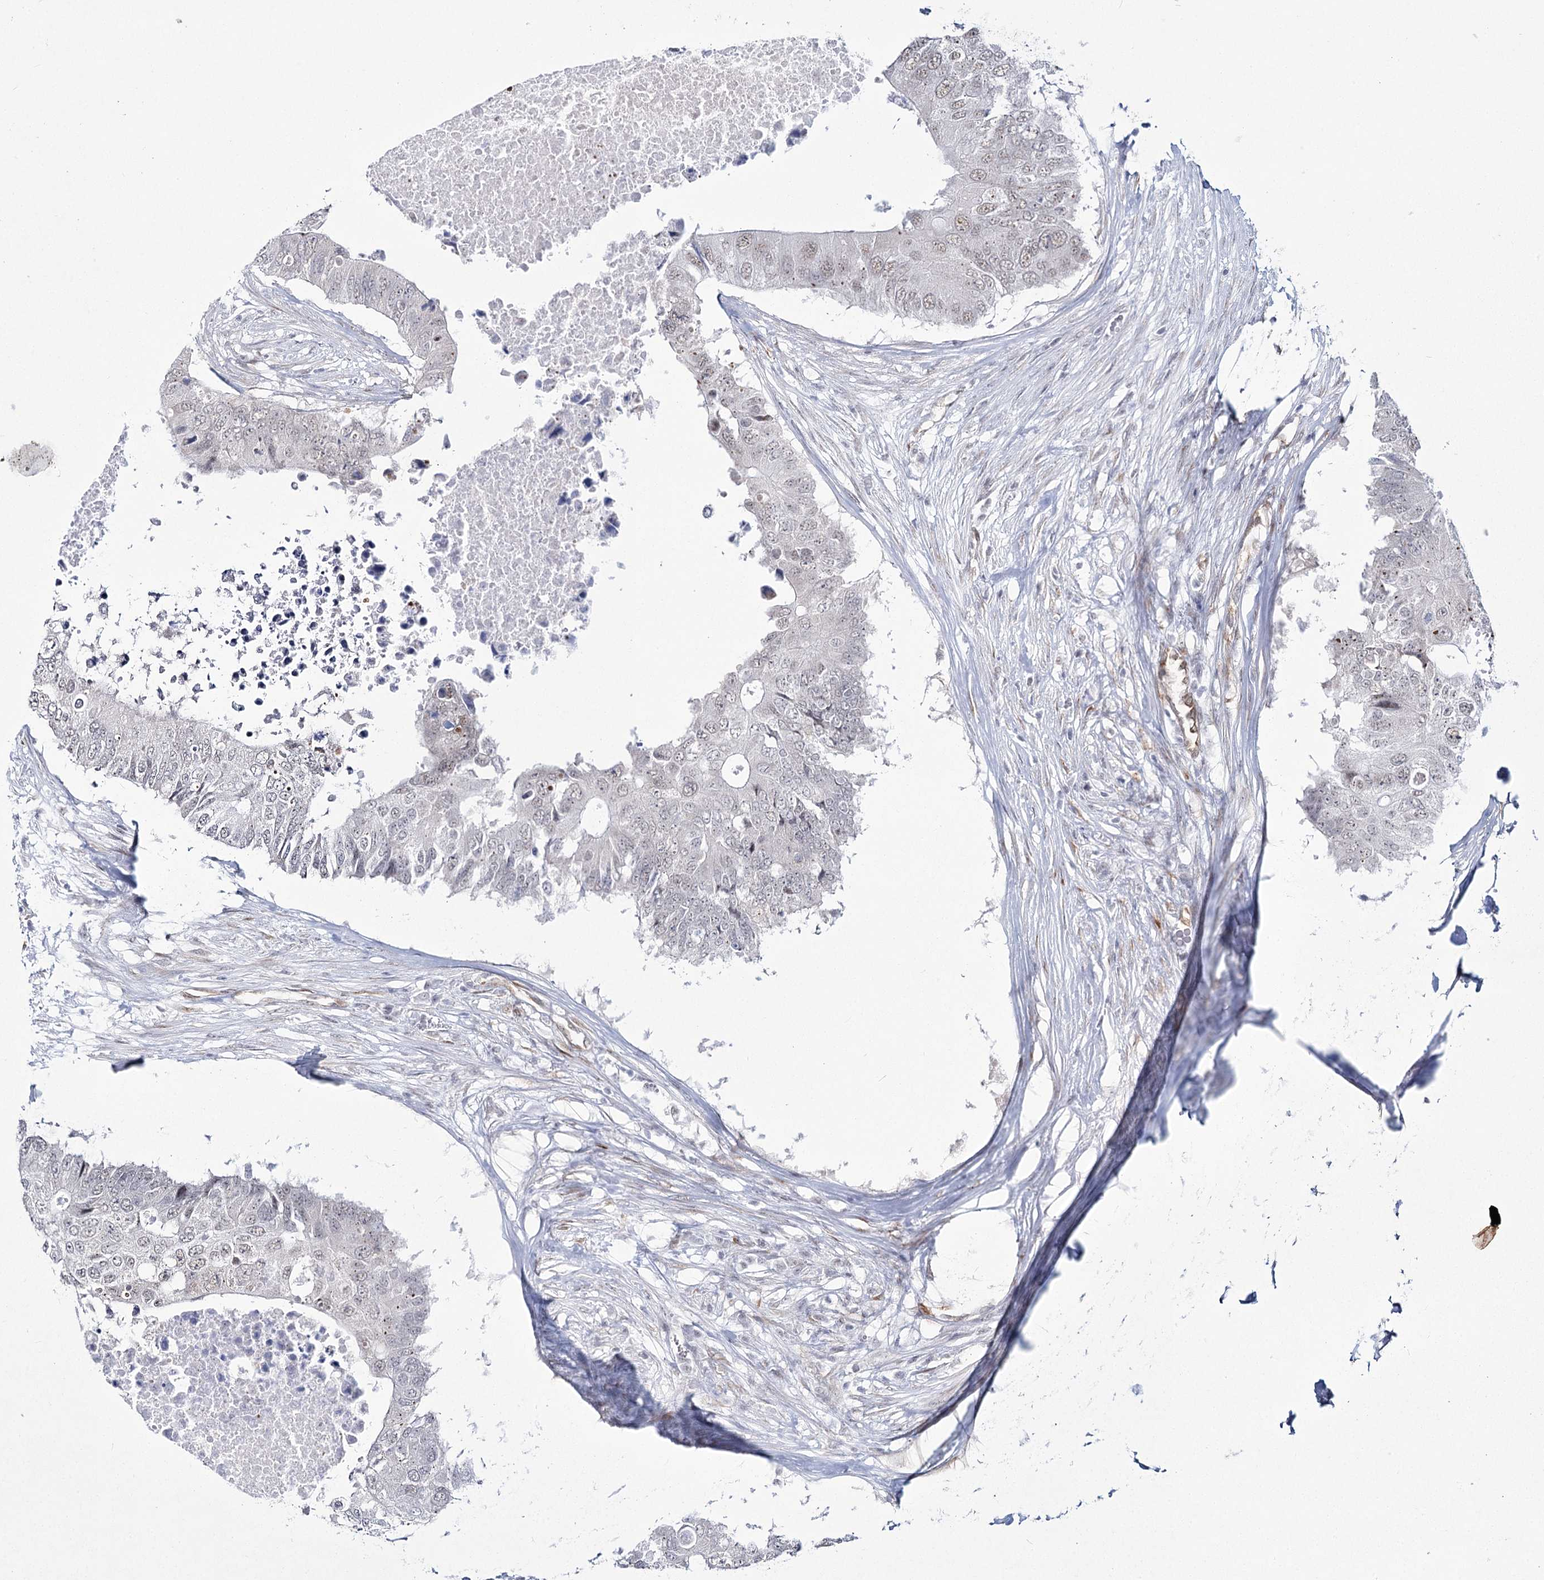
{"staining": {"intensity": "negative", "quantity": "none", "location": "none"}, "tissue": "colorectal cancer", "cell_type": "Tumor cells", "image_type": "cancer", "snomed": [{"axis": "morphology", "description": "Adenocarcinoma, NOS"}, {"axis": "topography", "description": "Colon"}], "caption": "An image of human colorectal cancer (adenocarcinoma) is negative for staining in tumor cells.", "gene": "YBX3", "patient": {"sex": "male", "age": 71}}